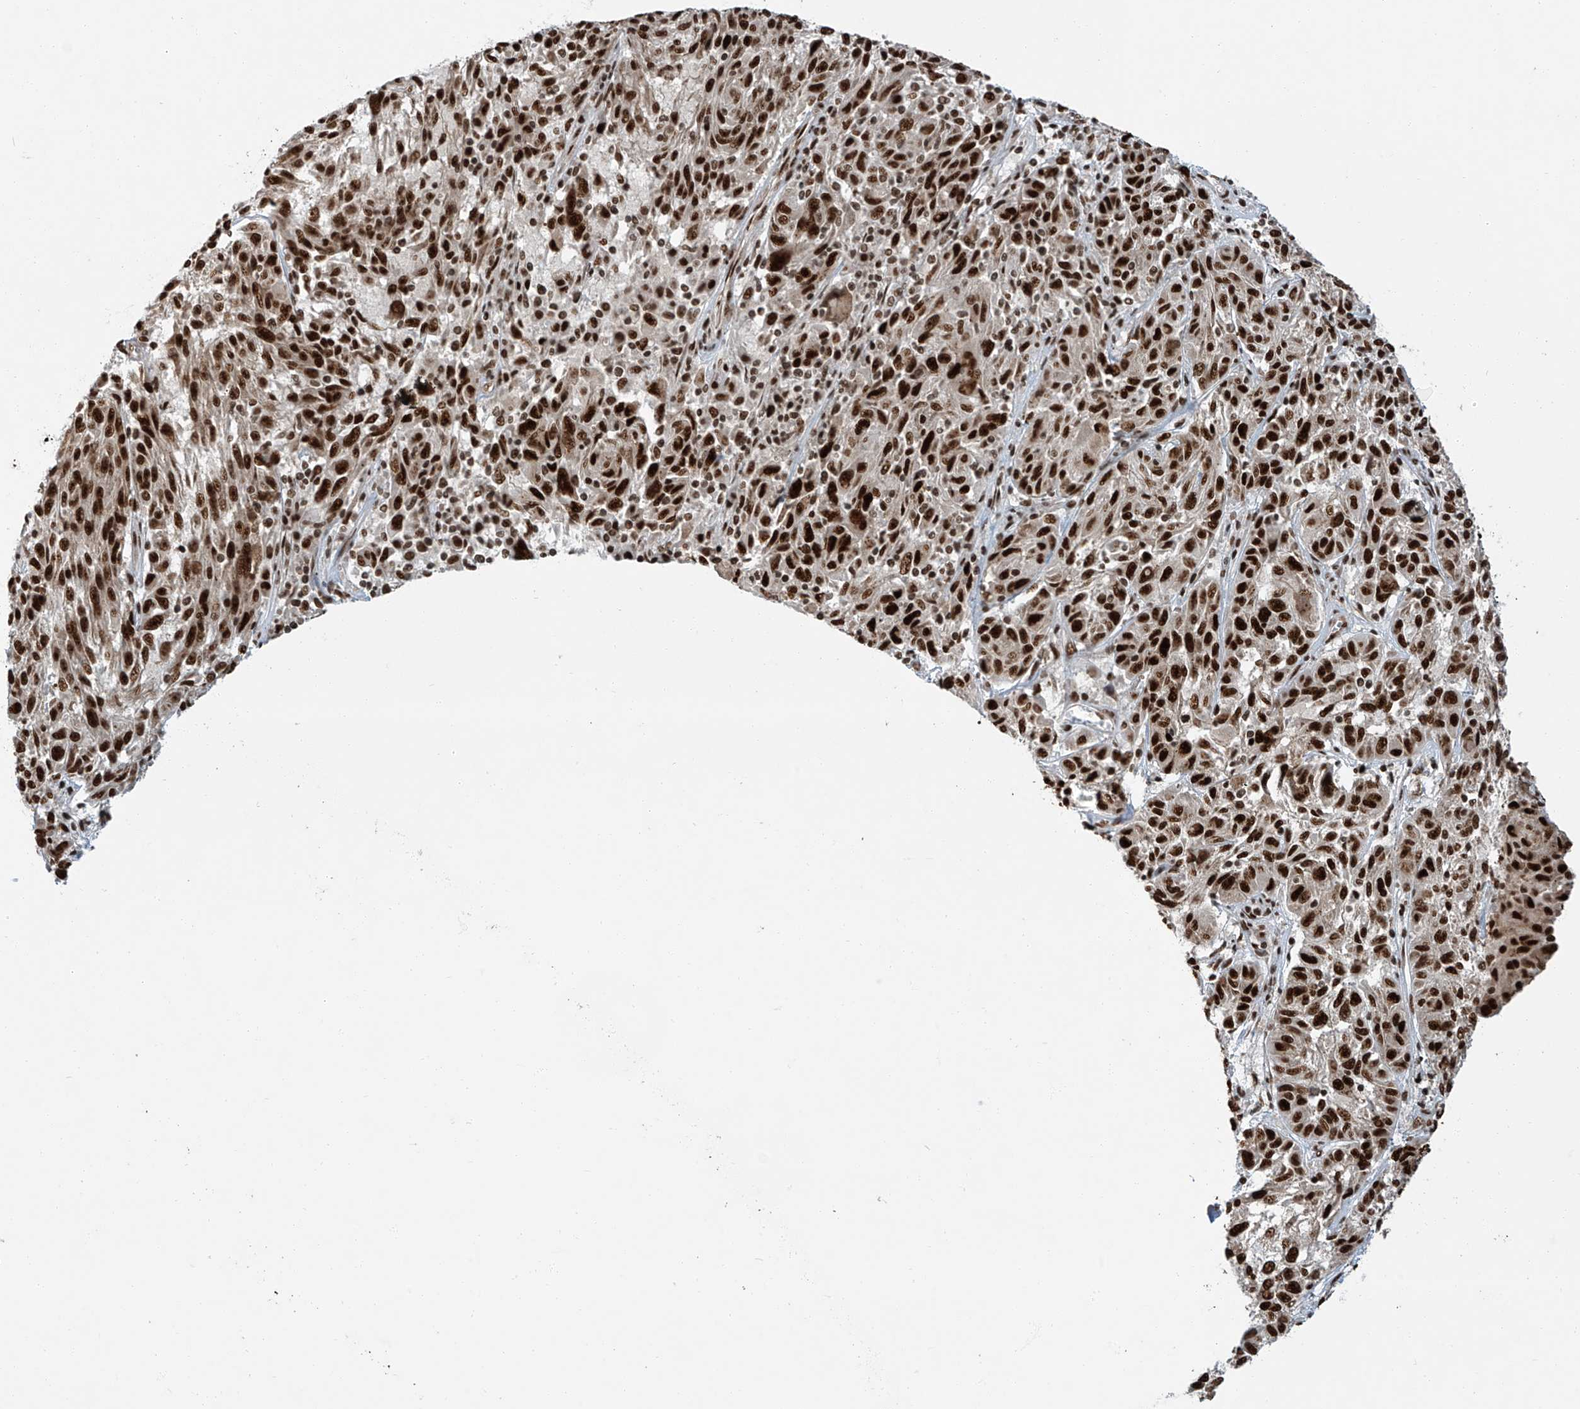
{"staining": {"intensity": "strong", "quantity": ">75%", "location": "nuclear"}, "tissue": "melanoma", "cell_type": "Tumor cells", "image_type": "cancer", "snomed": [{"axis": "morphology", "description": "Malignant melanoma, NOS"}, {"axis": "topography", "description": "Skin"}], "caption": "Protein expression analysis of malignant melanoma shows strong nuclear staining in about >75% of tumor cells. The staining is performed using DAB (3,3'-diaminobenzidine) brown chromogen to label protein expression. The nuclei are counter-stained blue using hematoxylin.", "gene": "FAM193B", "patient": {"sex": "male", "age": 53}}